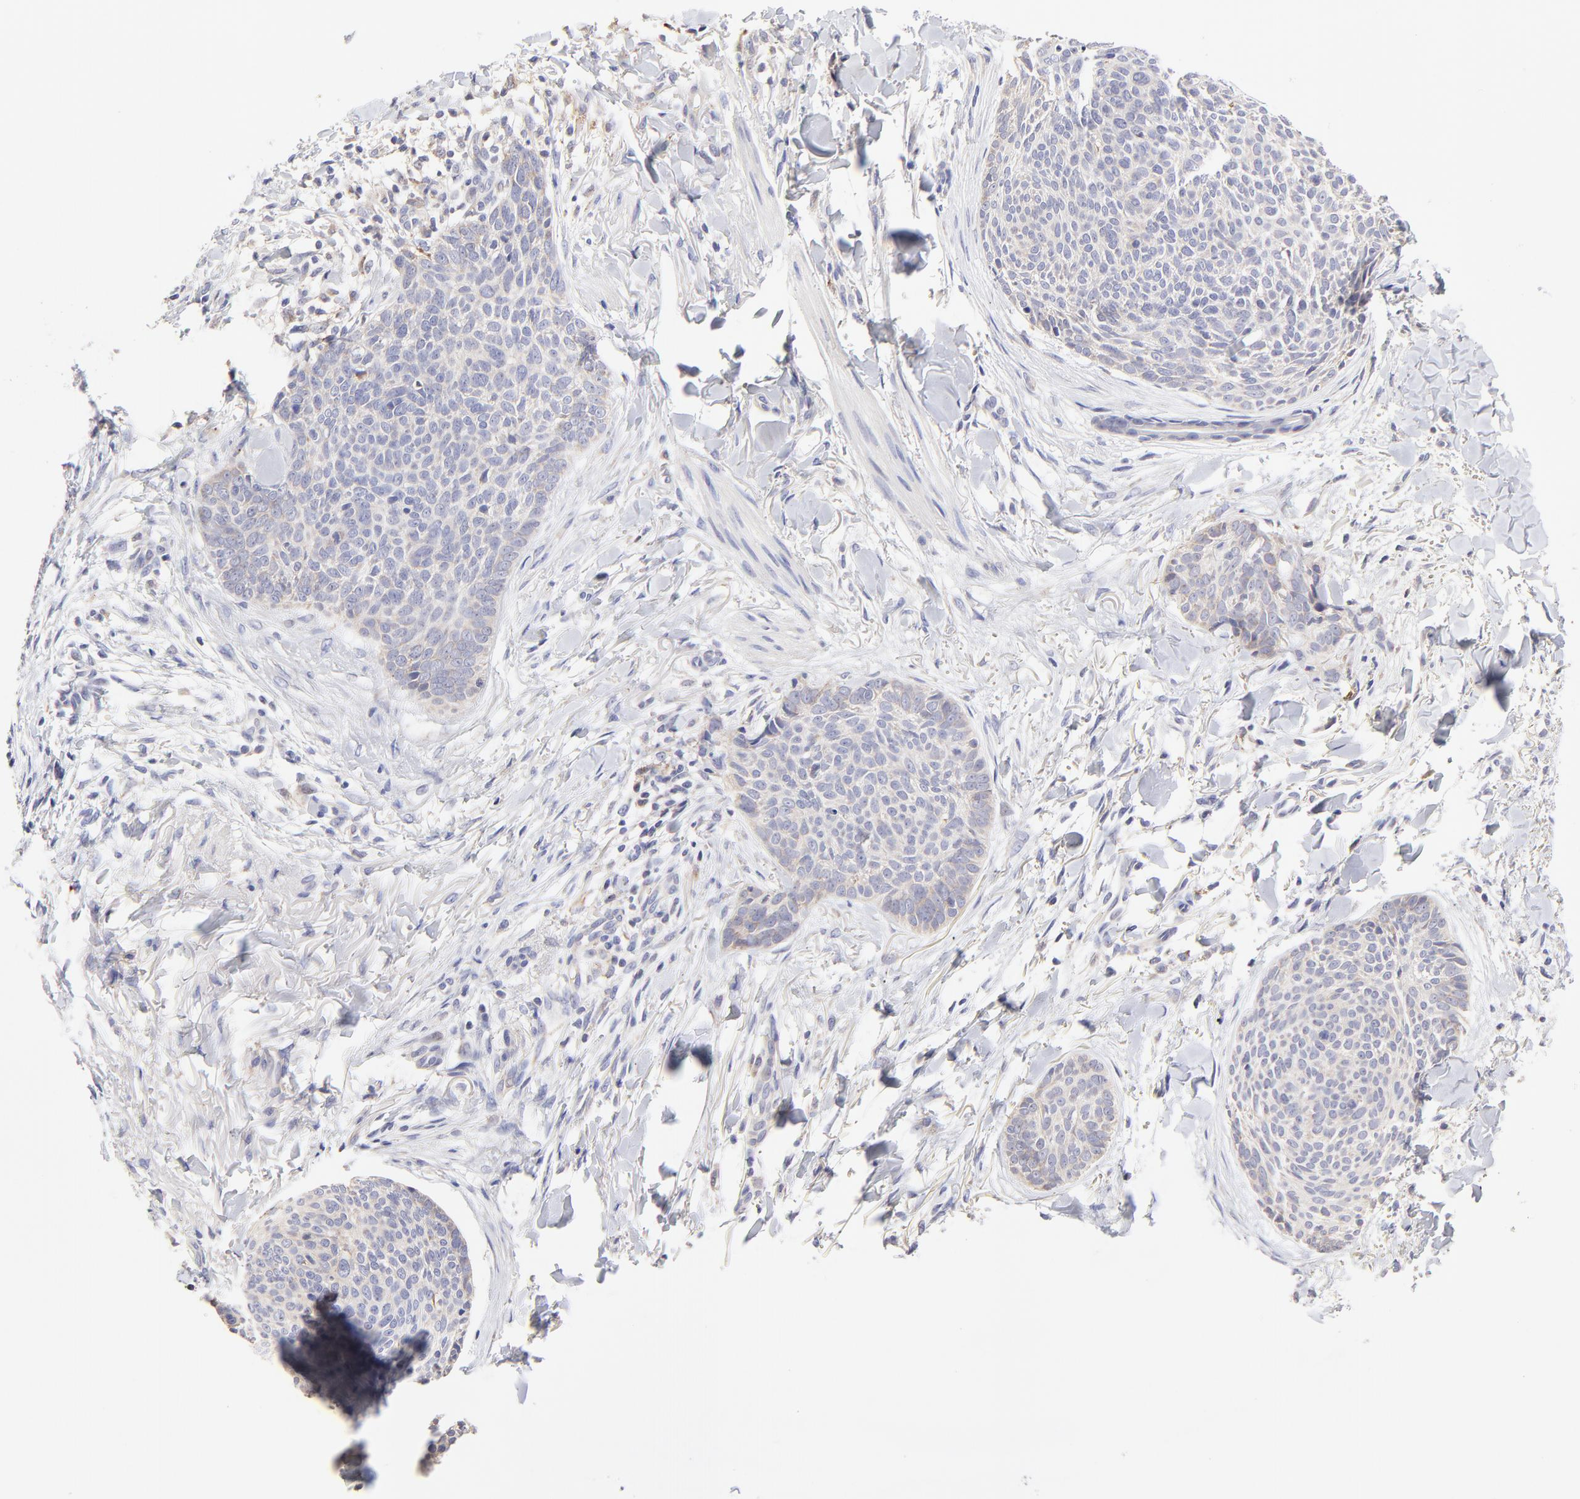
{"staining": {"intensity": "negative", "quantity": "none", "location": "none"}, "tissue": "skin cancer", "cell_type": "Tumor cells", "image_type": "cancer", "snomed": [{"axis": "morphology", "description": "Normal tissue, NOS"}, {"axis": "morphology", "description": "Basal cell carcinoma"}, {"axis": "topography", "description": "Skin"}], "caption": "This histopathology image is of skin basal cell carcinoma stained with immunohistochemistry to label a protein in brown with the nuclei are counter-stained blue. There is no positivity in tumor cells.", "gene": "GCSAM", "patient": {"sex": "female", "age": 57}}